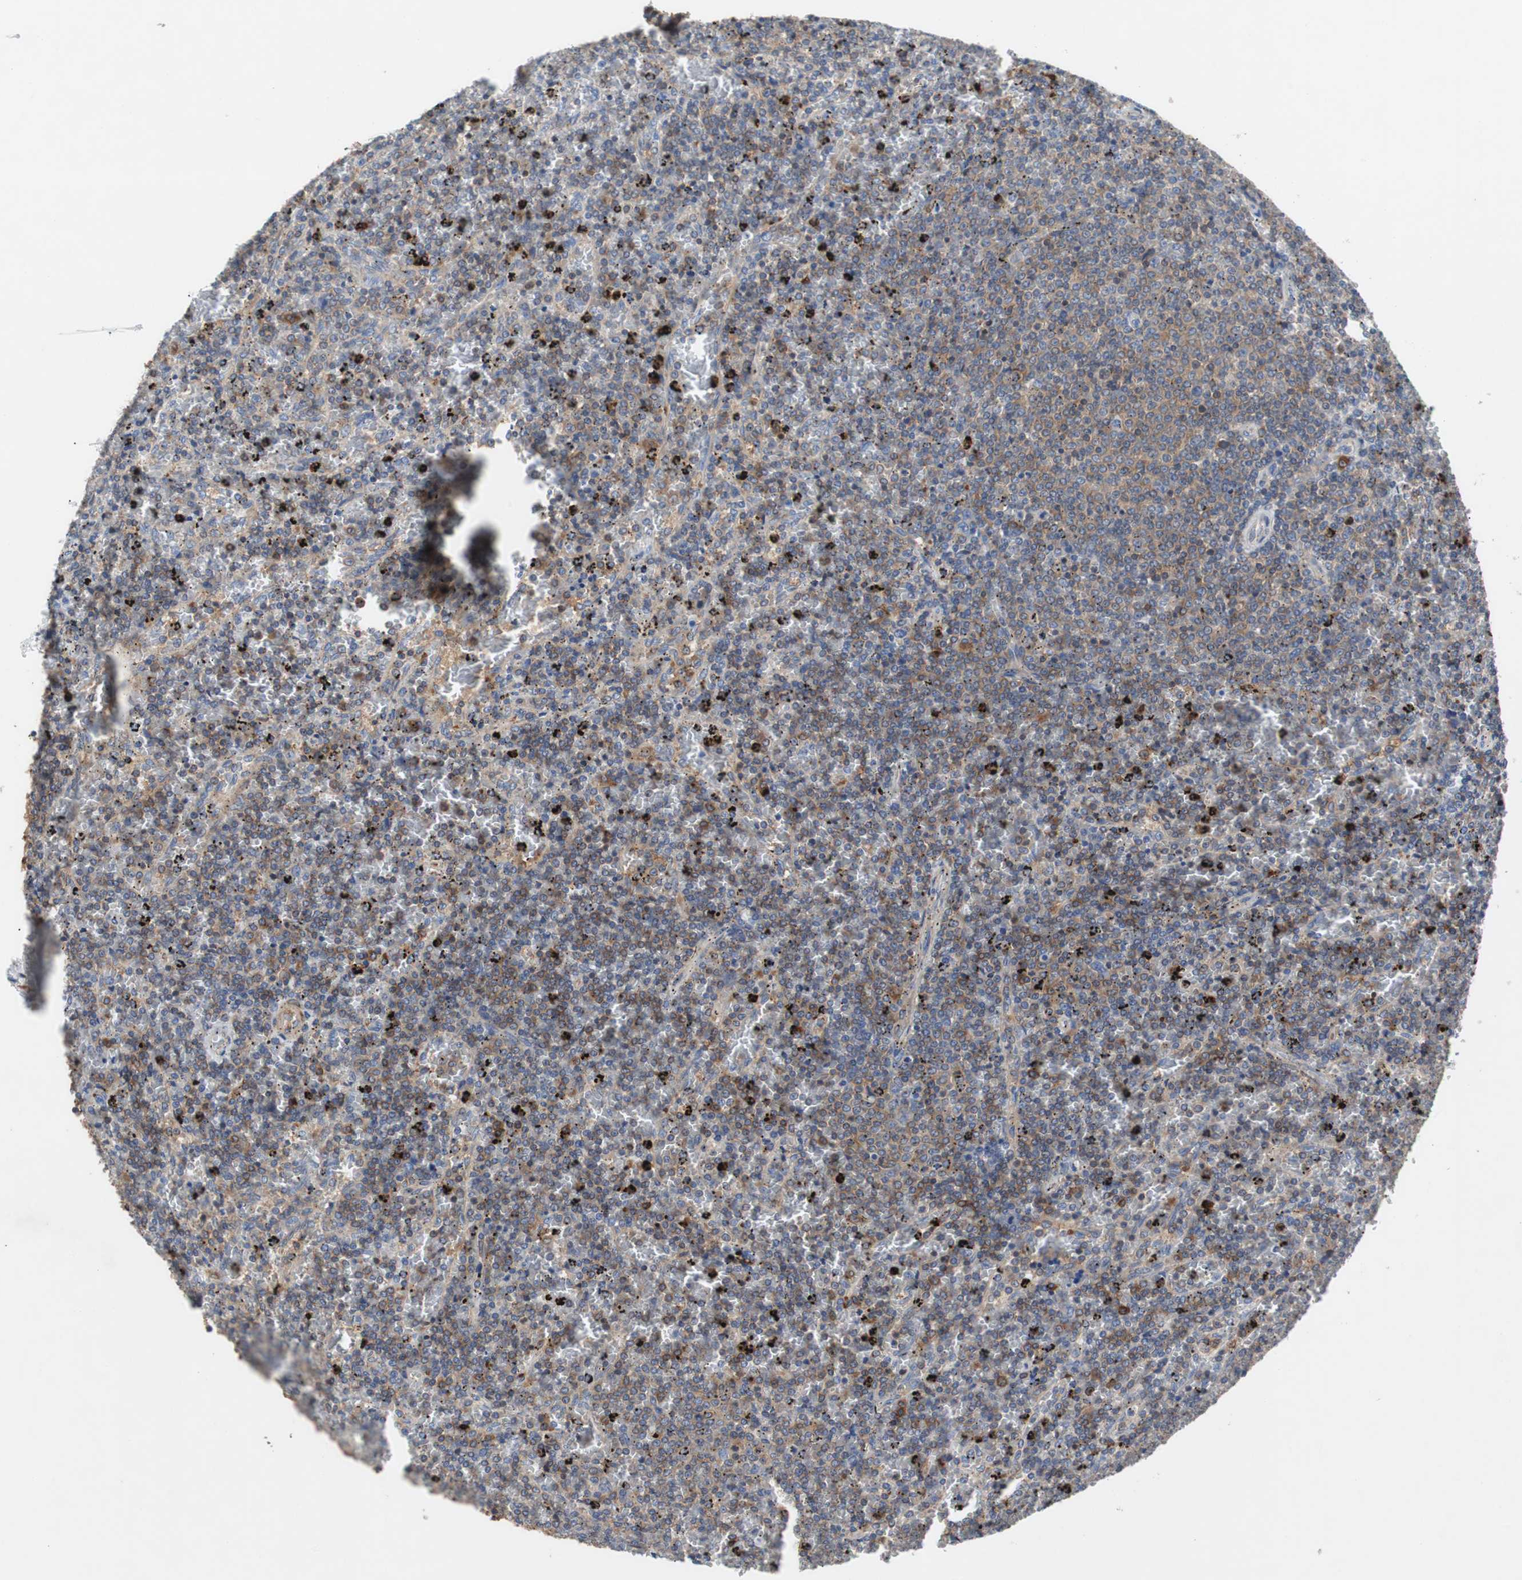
{"staining": {"intensity": "moderate", "quantity": ">75%", "location": "cytoplasmic/membranous"}, "tissue": "lymphoma", "cell_type": "Tumor cells", "image_type": "cancer", "snomed": [{"axis": "morphology", "description": "Malignant lymphoma, non-Hodgkin's type, Low grade"}, {"axis": "topography", "description": "Spleen"}], "caption": "Protein staining of lymphoma tissue displays moderate cytoplasmic/membranous expression in approximately >75% of tumor cells.", "gene": "GYS1", "patient": {"sex": "female", "age": 77}}